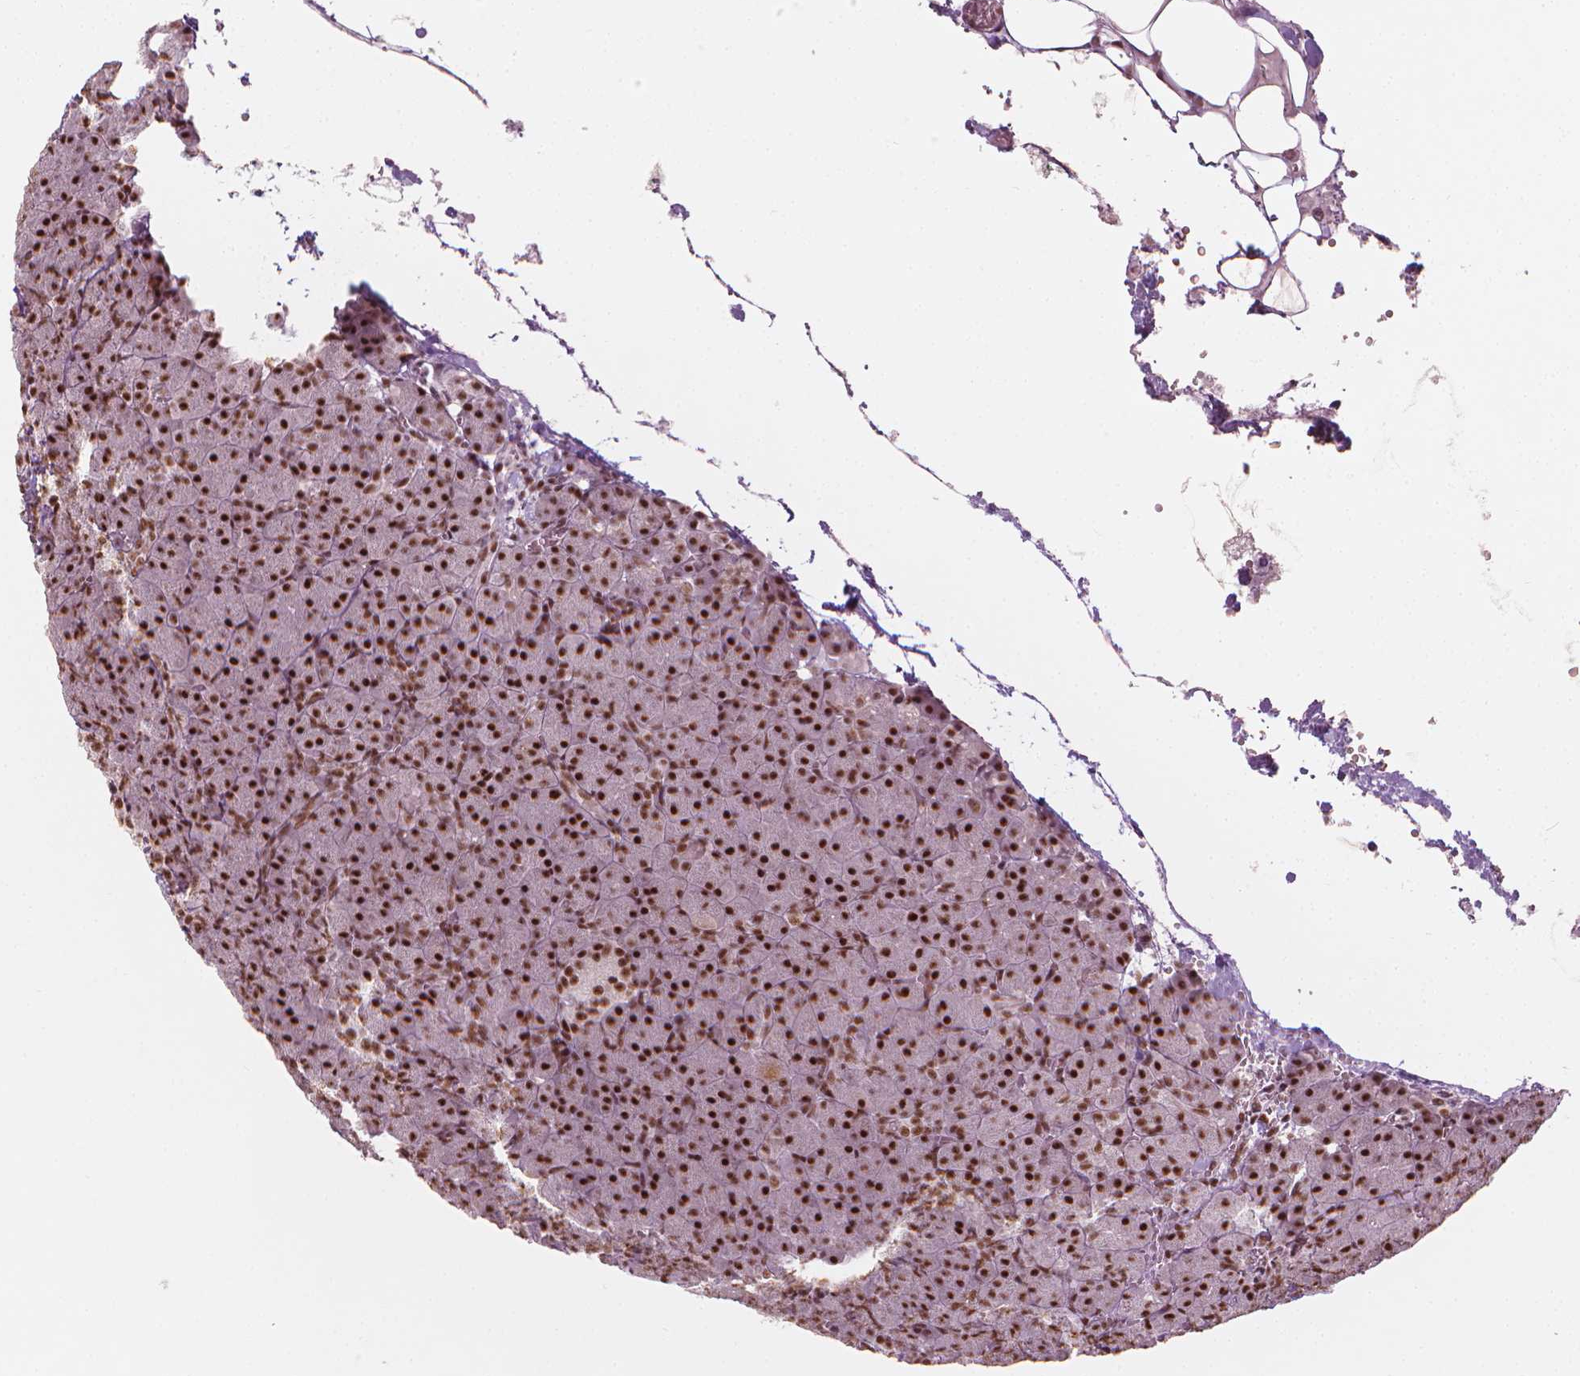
{"staining": {"intensity": "strong", "quantity": ">75%", "location": "nuclear"}, "tissue": "pancreas", "cell_type": "Exocrine glandular cells", "image_type": "normal", "snomed": [{"axis": "morphology", "description": "Normal tissue, NOS"}, {"axis": "topography", "description": "Pancreas"}], "caption": "Human pancreas stained with a brown dye demonstrates strong nuclear positive expression in approximately >75% of exocrine glandular cells.", "gene": "ELF2", "patient": {"sex": "female", "age": 74}}